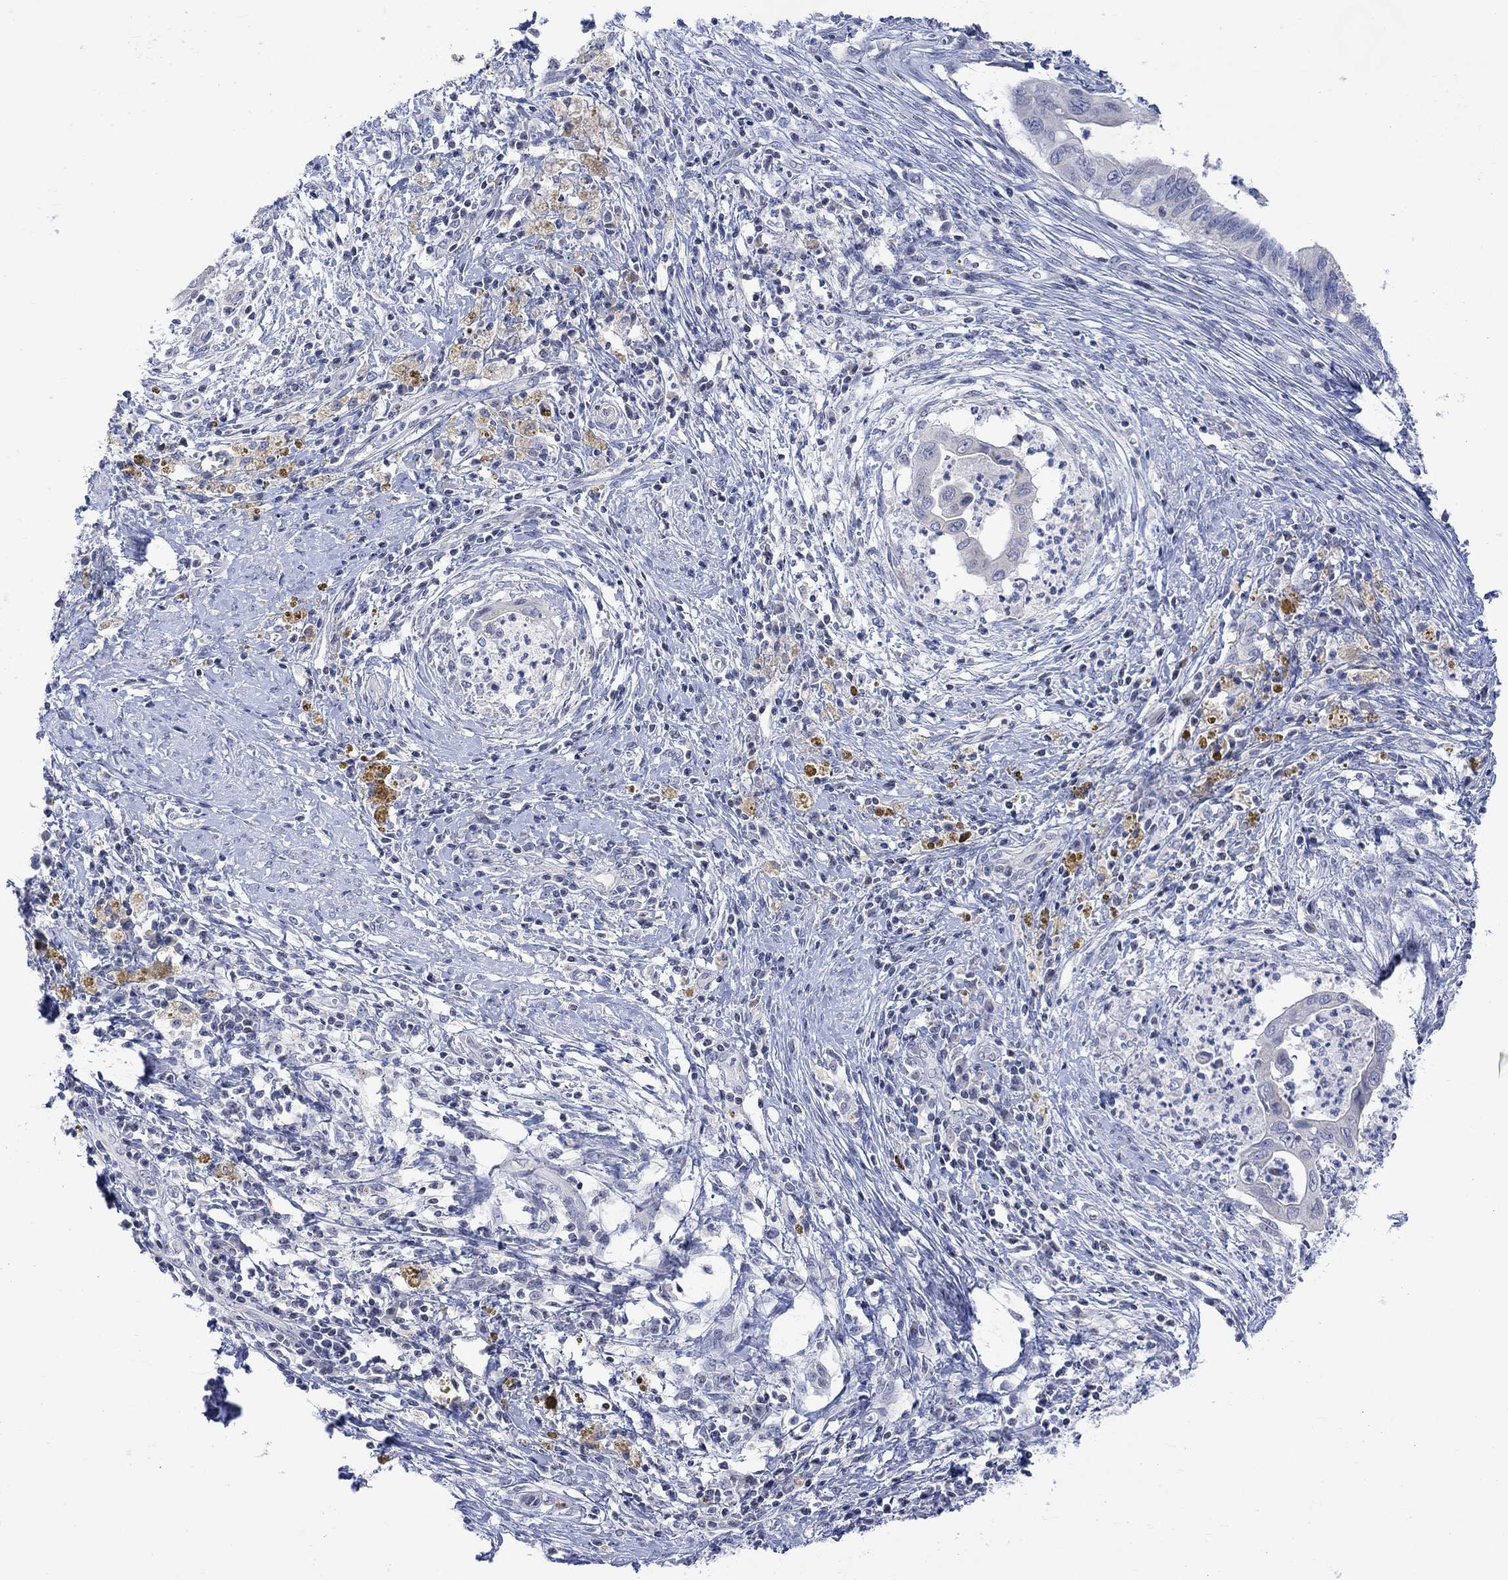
{"staining": {"intensity": "negative", "quantity": "none", "location": "none"}, "tissue": "cervical cancer", "cell_type": "Tumor cells", "image_type": "cancer", "snomed": [{"axis": "morphology", "description": "Adenocarcinoma, NOS"}, {"axis": "topography", "description": "Cervix"}], "caption": "Photomicrograph shows no protein staining in tumor cells of cervical adenocarcinoma tissue.", "gene": "DCX", "patient": {"sex": "female", "age": 42}}